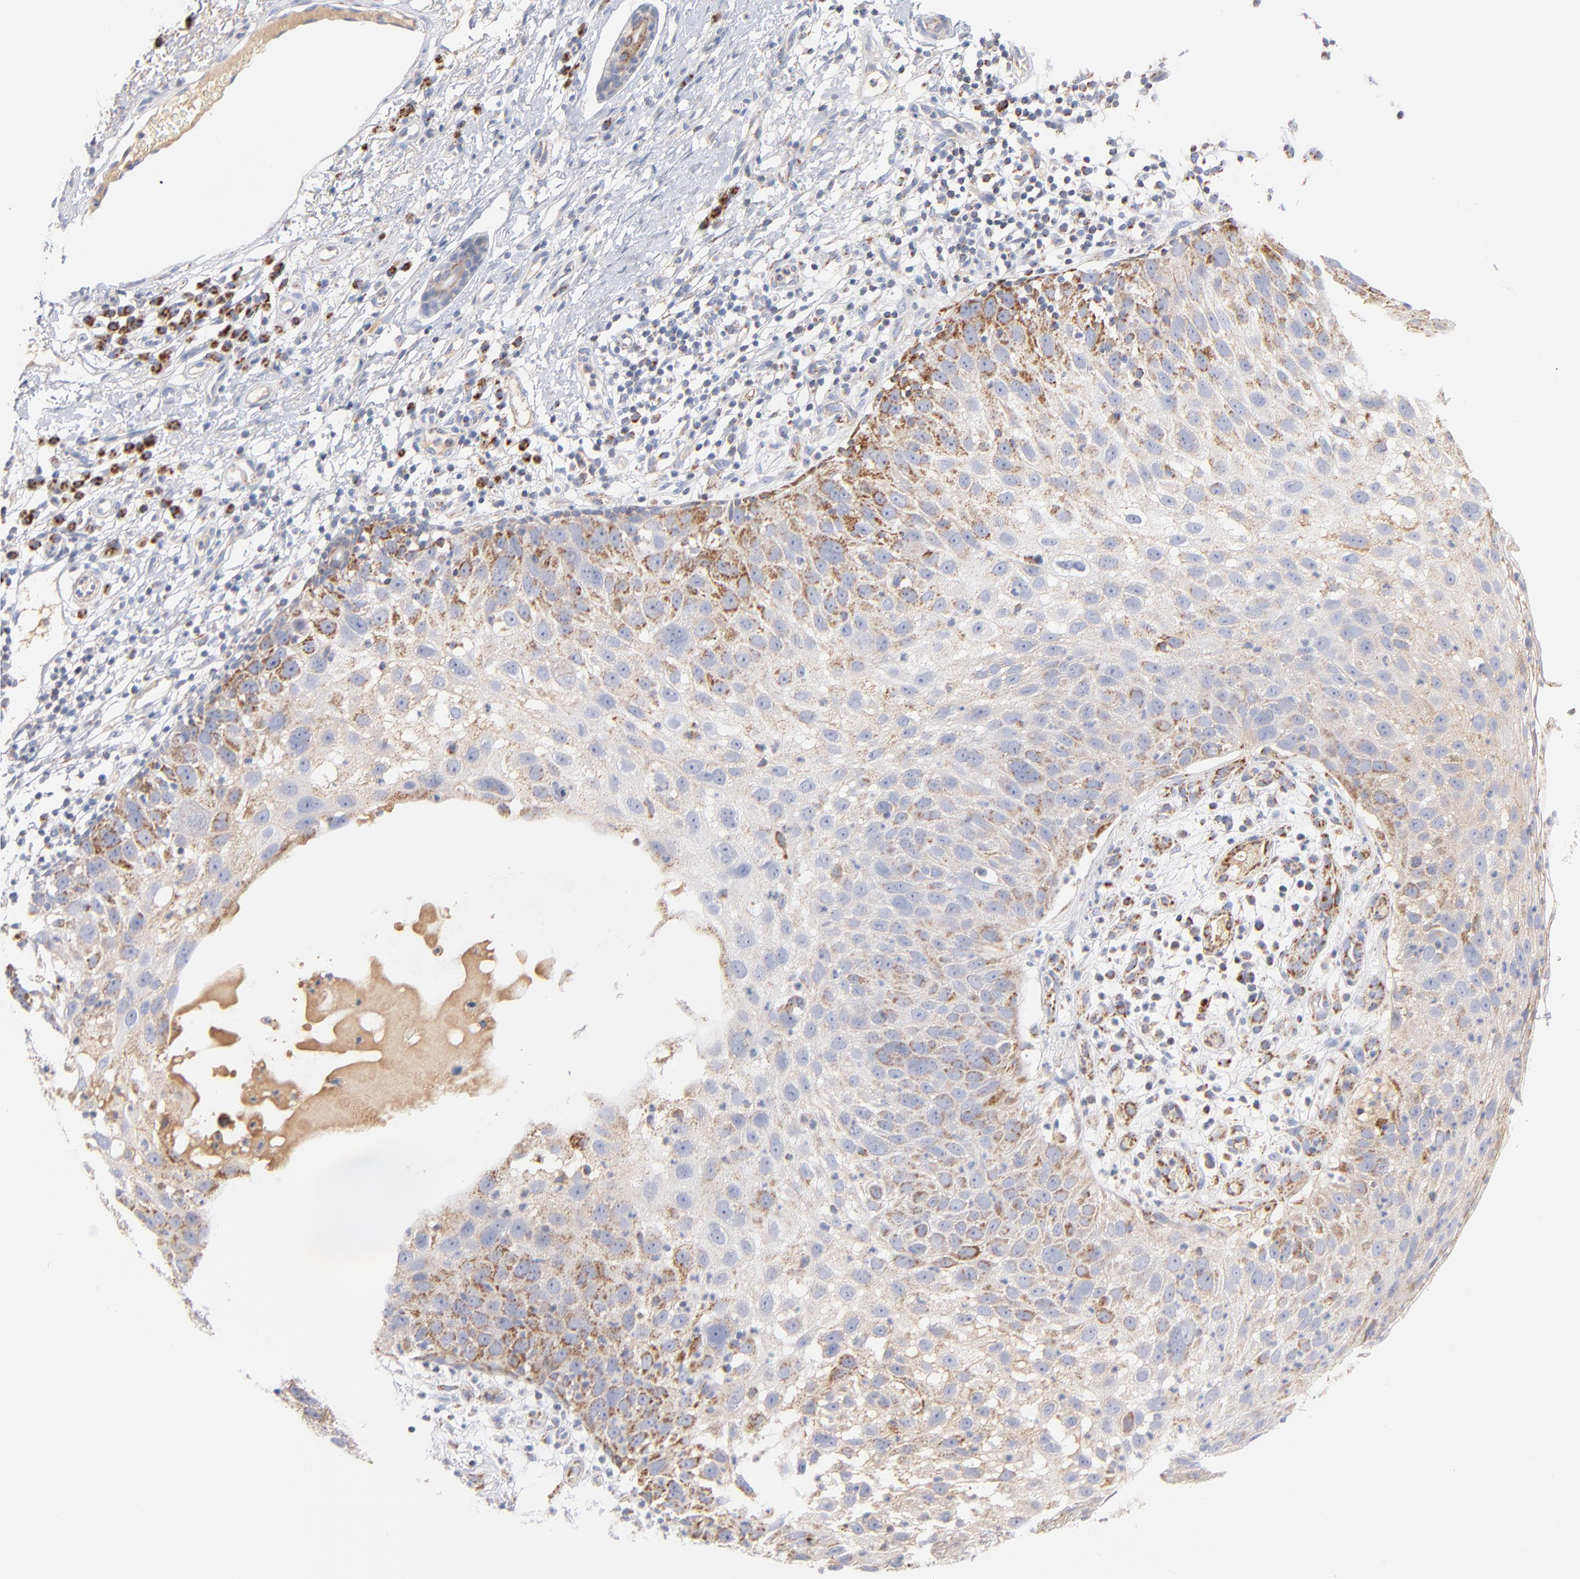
{"staining": {"intensity": "moderate", "quantity": "25%-75%", "location": "cytoplasmic/membranous"}, "tissue": "skin cancer", "cell_type": "Tumor cells", "image_type": "cancer", "snomed": [{"axis": "morphology", "description": "Squamous cell carcinoma, NOS"}, {"axis": "topography", "description": "Skin"}], "caption": "Approximately 25%-75% of tumor cells in human skin cancer (squamous cell carcinoma) exhibit moderate cytoplasmic/membranous protein expression as visualized by brown immunohistochemical staining.", "gene": "DLAT", "patient": {"sex": "male", "age": 87}}